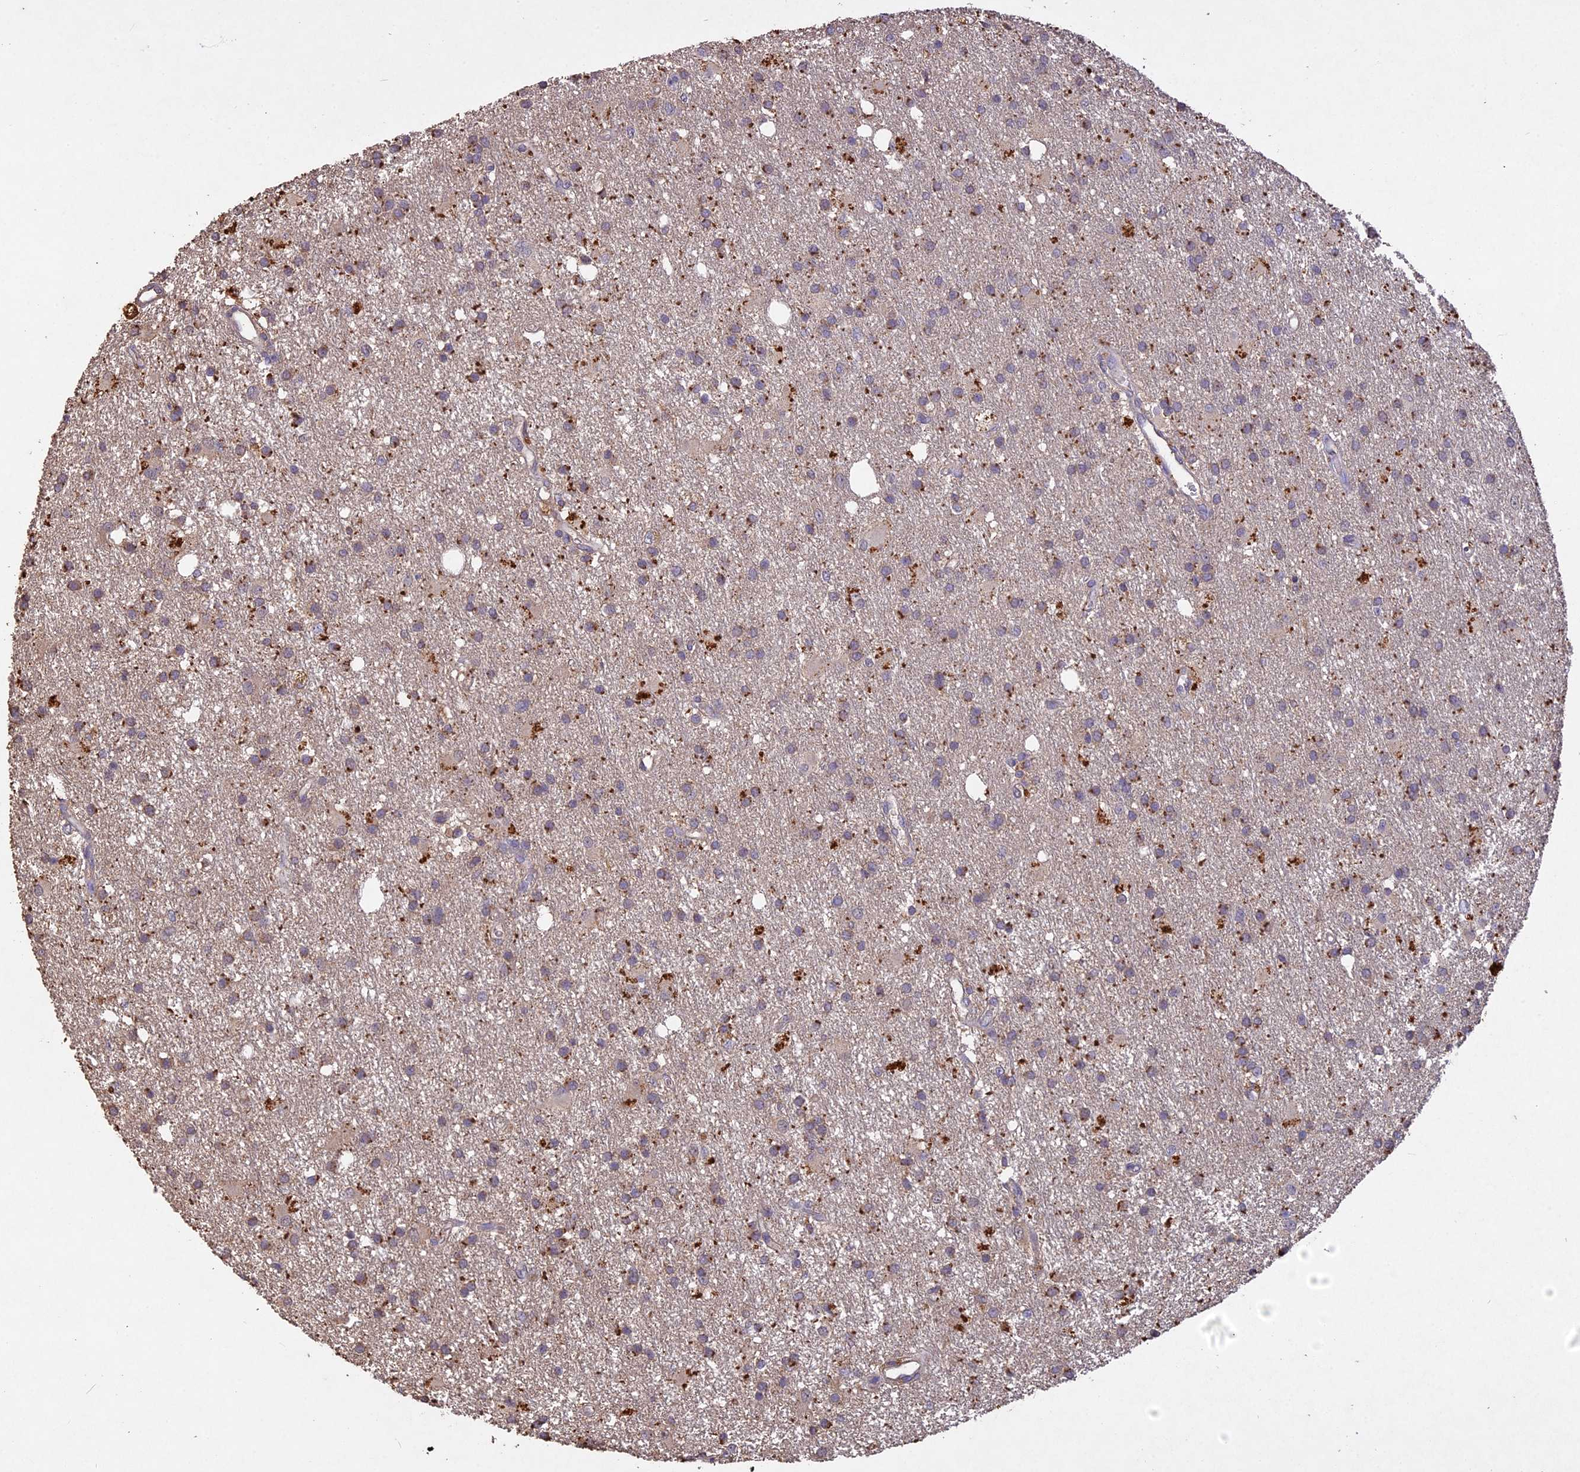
{"staining": {"intensity": "moderate", "quantity": "<25%", "location": "cytoplasmic/membranous"}, "tissue": "glioma", "cell_type": "Tumor cells", "image_type": "cancer", "snomed": [{"axis": "morphology", "description": "Glioma, malignant, High grade"}, {"axis": "topography", "description": "Brain"}], "caption": "Immunohistochemistry of human malignant glioma (high-grade) demonstrates low levels of moderate cytoplasmic/membranous staining in about <25% of tumor cells.", "gene": "SLC26A4", "patient": {"sex": "male", "age": 77}}